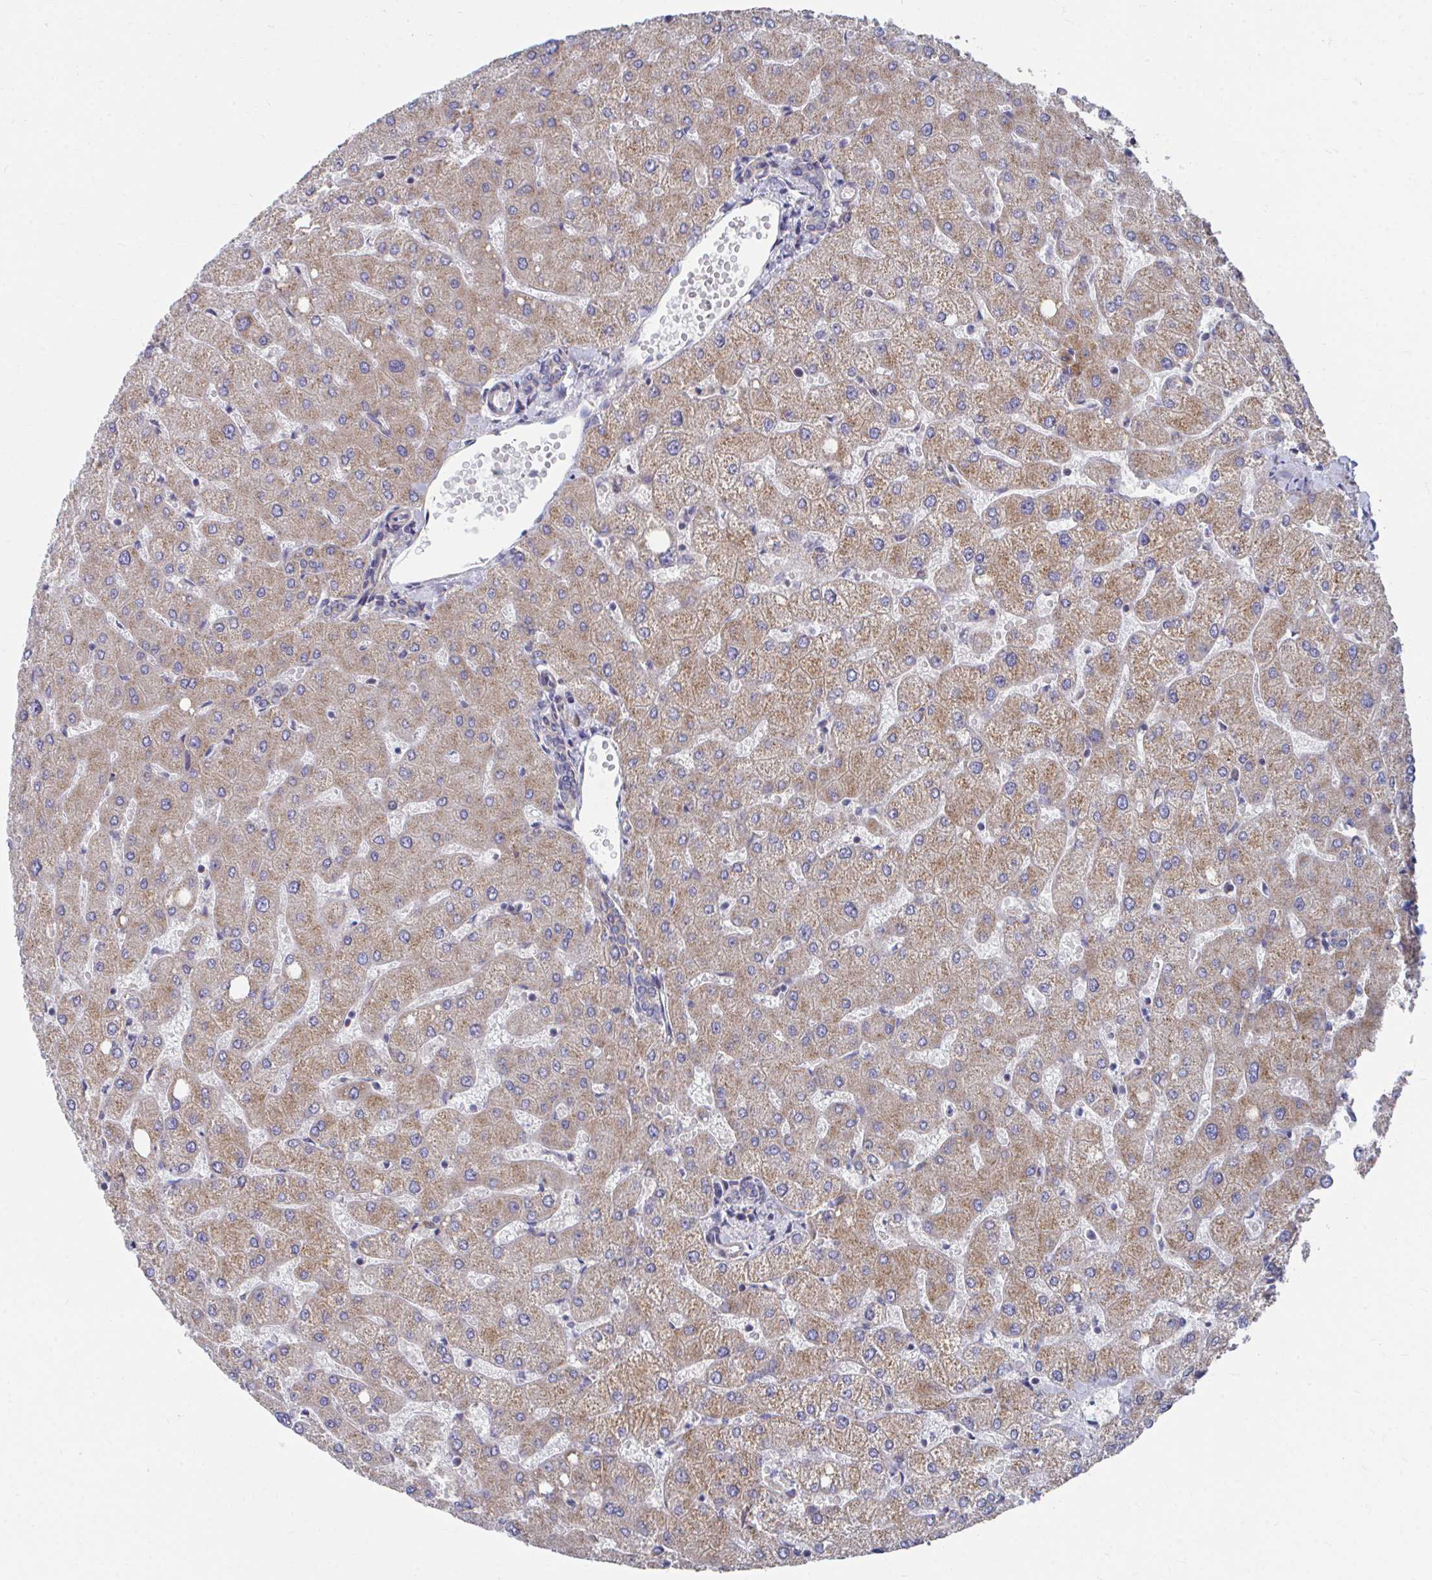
{"staining": {"intensity": "negative", "quantity": "none", "location": "none"}, "tissue": "liver", "cell_type": "Cholangiocytes", "image_type": "normal", "snomed": [{"axis": "morphology", "description": "Normal tissue, NOS"}, {"axis": "topography", "description": "Liver"}], "caption": "IHC histopathology image of benign human liver stained for a protein (brown), which exhibits no positivity in cholangiocytes.", "gene": "PEX3", "patient": {"sex": "female", "age": 54}}